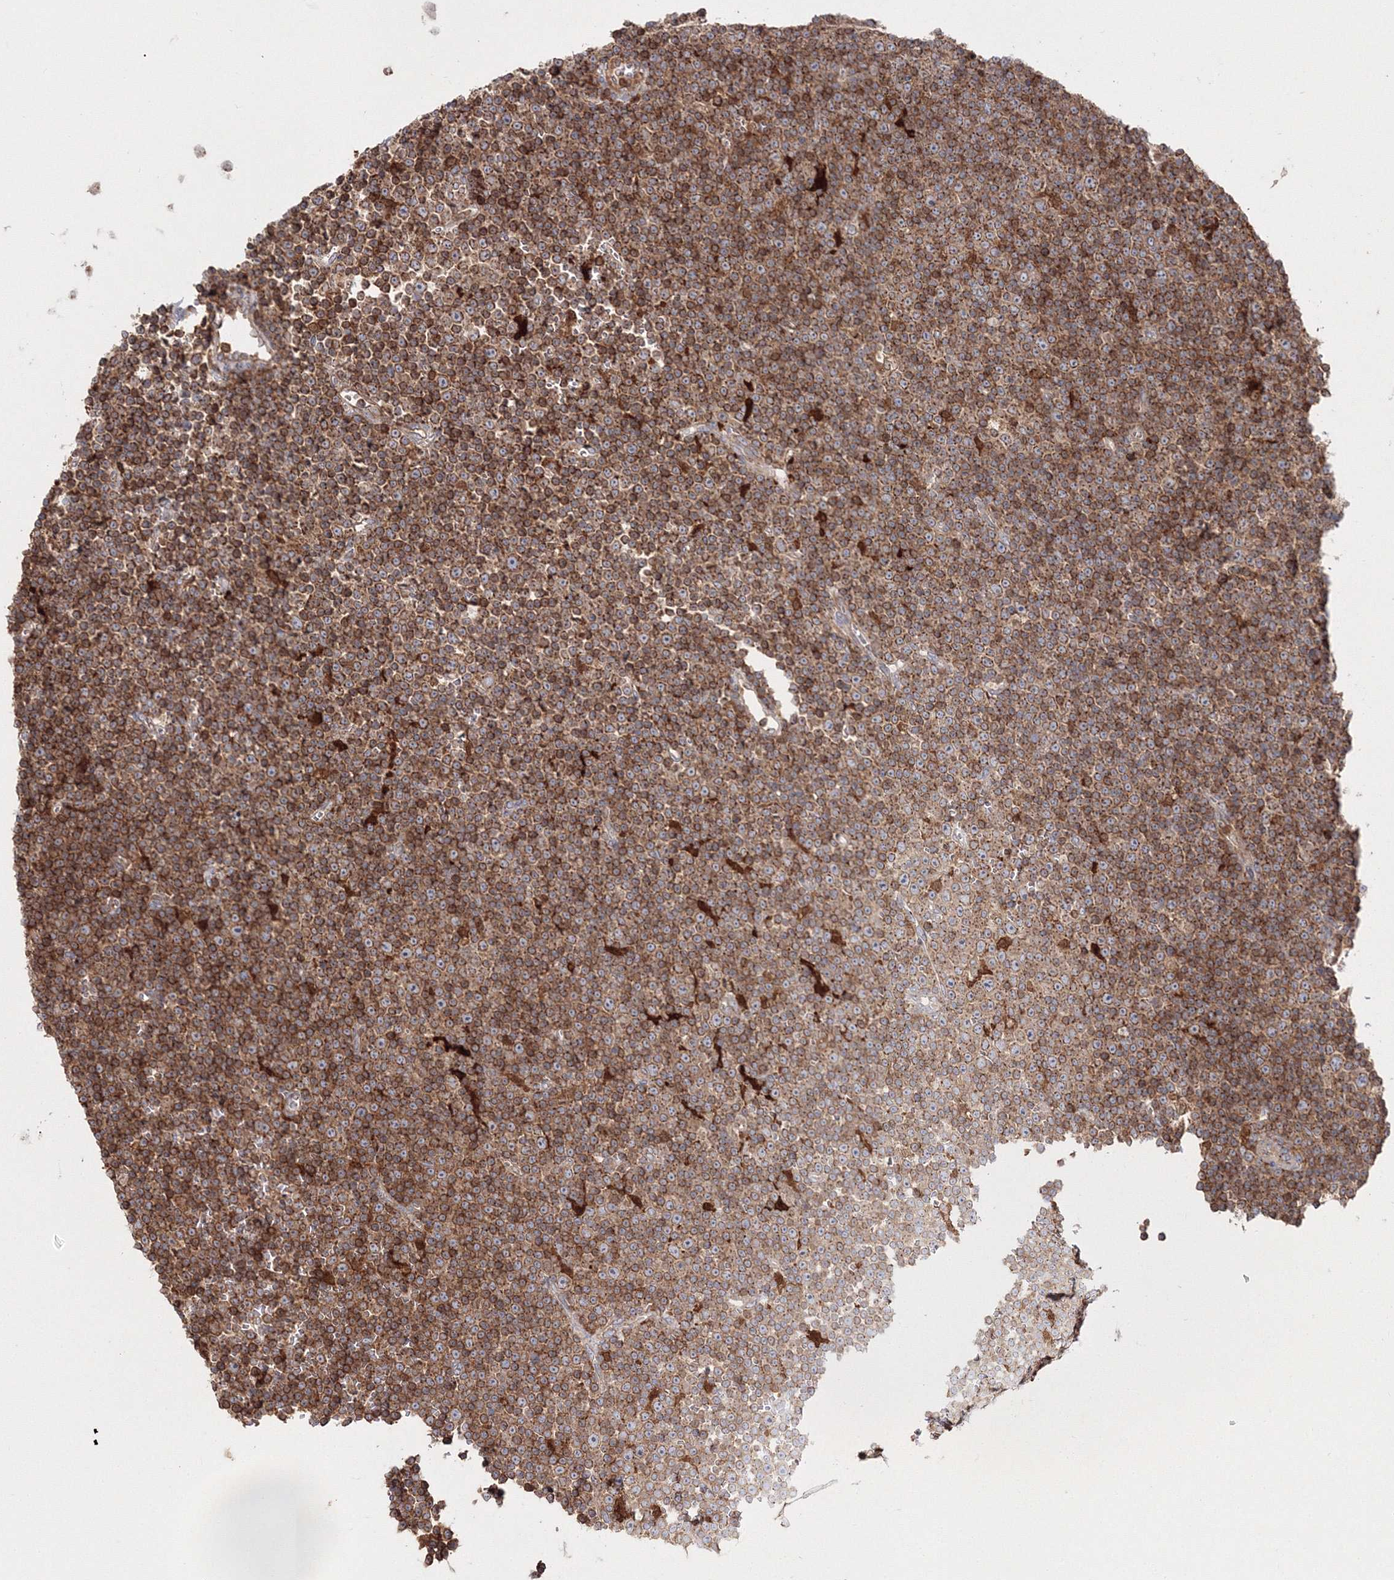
{"staining": {"intensity": "moderate", "quantity": ">75%", "location": "cytoplasmic/membranous"}, "tissue": "lymphoma", "cell_type": "Tumor cells", "image_type": "cancer", "snomed": [{"axis": "morphology", "description": "Malignant lymphoma, non-Hodgkin's type, Low grade"}, {"axis": "topography", "description": "Lymph node"}], "caption": "The photomicrograph displays a brown stain indicating the presence of a protein in the cytoplasmic/membranous of tumor cells in malignant lymphoma, non-Hodgkin's type (low-grade). (DAB (3,3'-diaminobenzidine) IHC, brown staining for protein, blue staining for nuclei).", "gene": "ARCN1", "patient": {"sex": "female", "age": 67}}